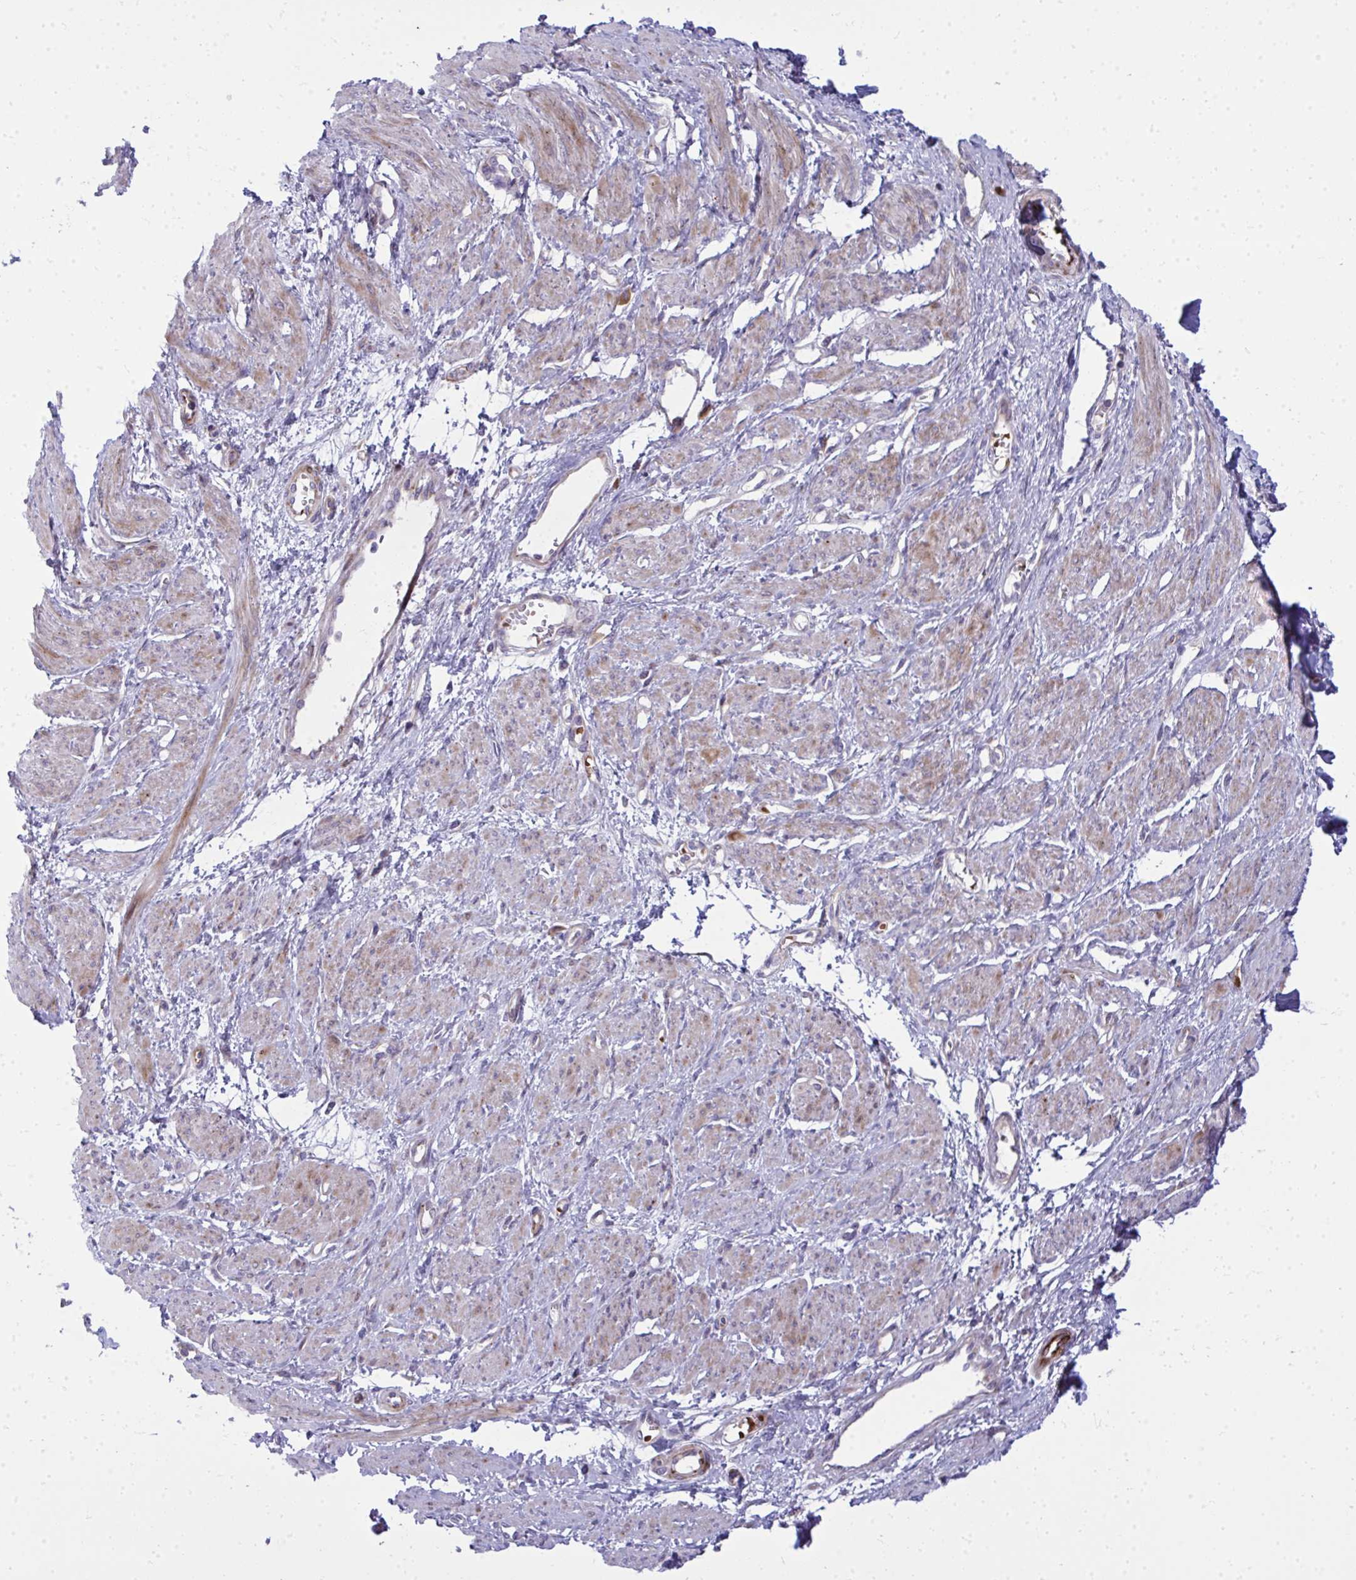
{"staining": {"intensity": "weak", "quantity": "25%-75%", "location": "cytoplasmic/membranous"}, "tissue": "smooth muscle", "cell_type": "Smooth muscle cells", "image_type": "normal", "snomed": [{"axis": "morphology", "description": "Normal tissue, NOS"}, {"axis": "topography", "description": "Smooth muscle"}, {"axis": "topography", "description": "Uterus"}], "caption": "The photomicrograph demonstrates a brown stain indicating the presence of a protein in the cytoplasmic/membranous of smooth muscle cells in smooth muscle. (DAB = brown stain, brightfield microscopy at high magnification).", "gene": "GFPT2", "patient": {"sex": "female", "age": 39}}